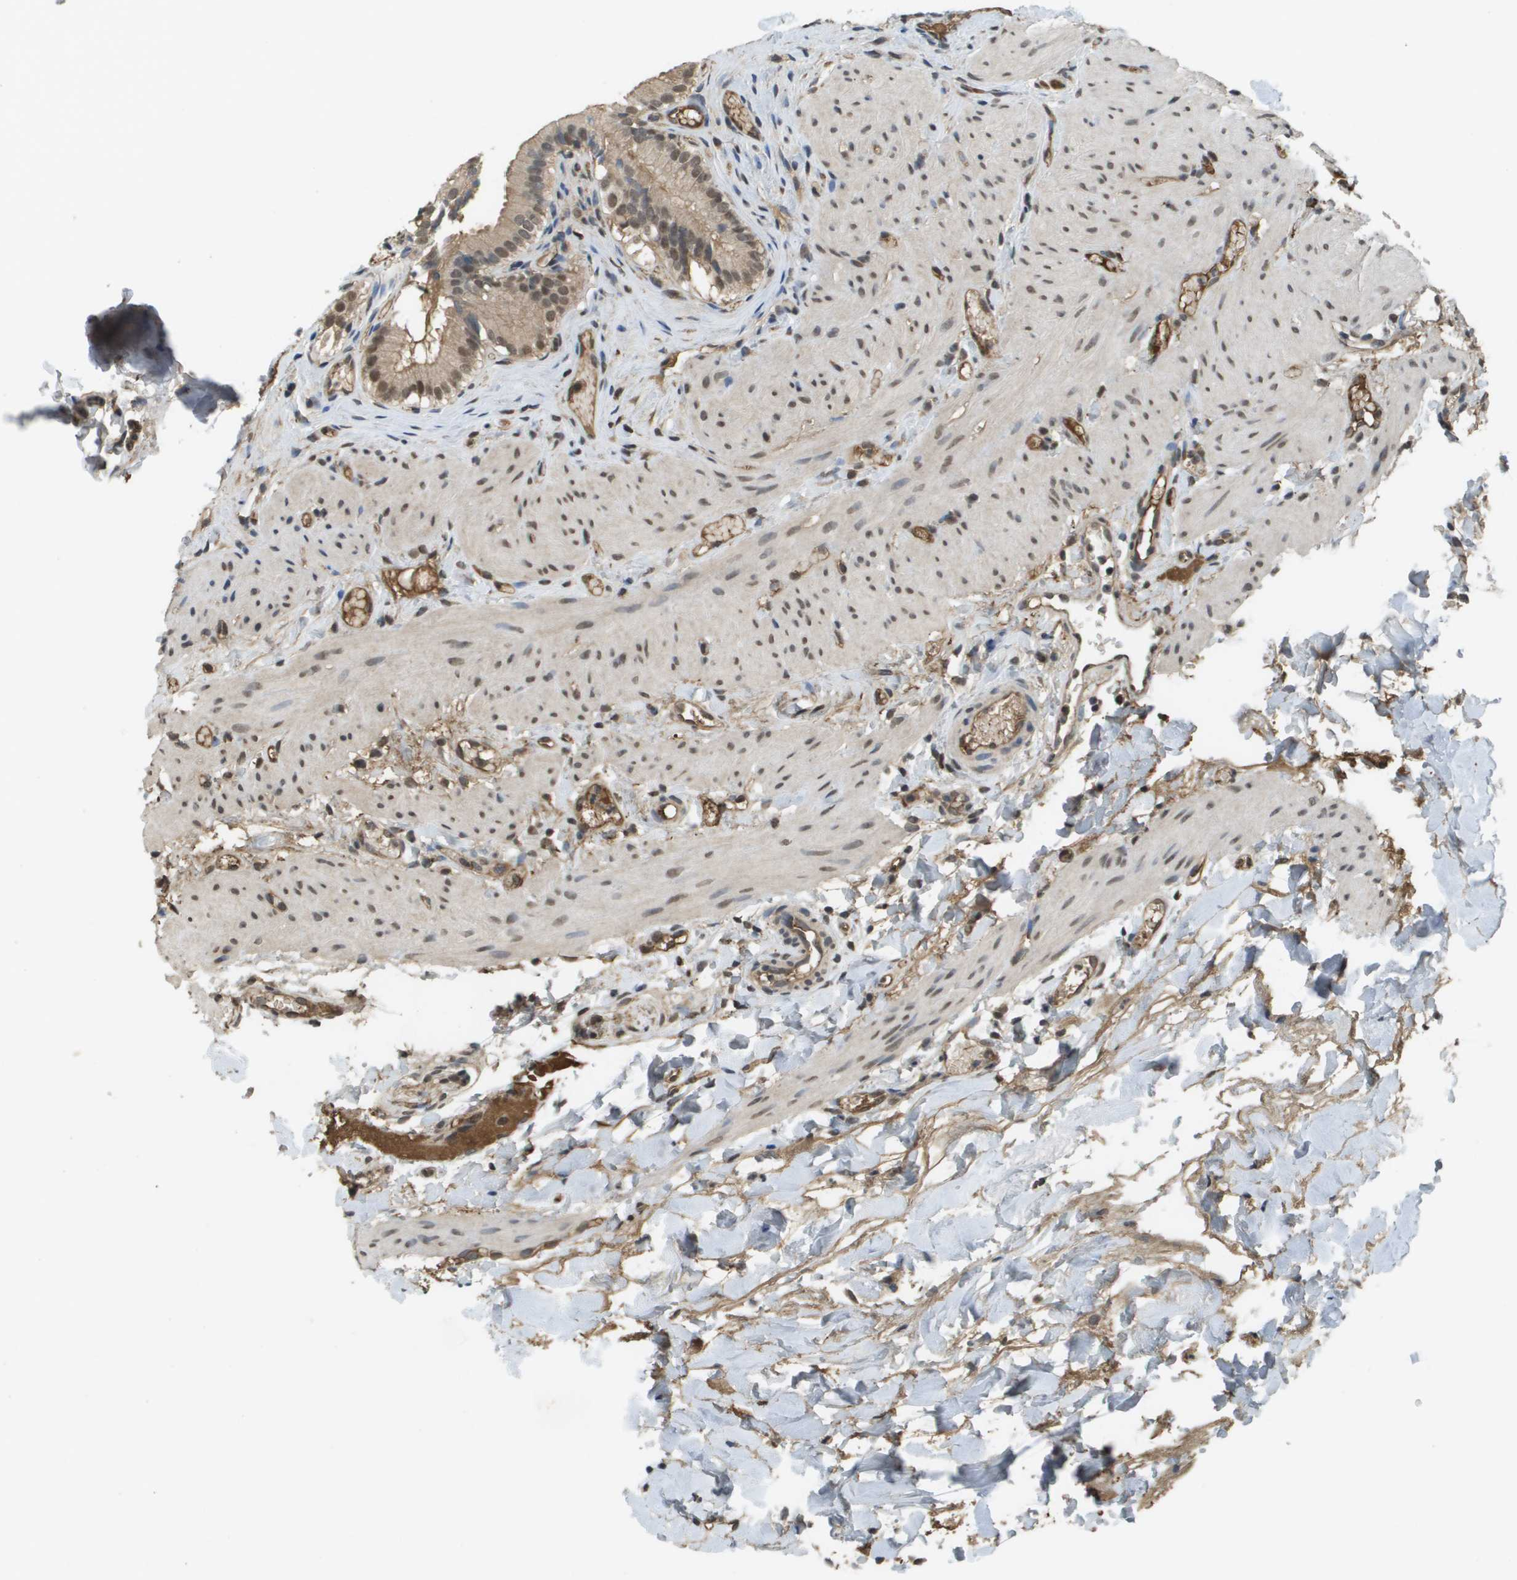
{"staining": {"intensity": "weak", "quantity": ">75%", "location": "cytoplasmic/membranous,nuclear"}, "tissue": "gallbladder", "cell_type": "Glandular cells", "image_type": "normal", "snomed": [{"axis": "morphology", "description": "Normal tissue, NOS"}, {"axis": "topography", "description": "Gallbladder"}], "caption": "IHC histopathology image of unremarkable gallbladder stained for a protein (brown), which reveals low levels of weak cytoplasmic/membranous,nuclear expression in approximately >75% of glandular cells.", "gene": "NDRG2", "patient": {"sex": "female", "age": 26}}